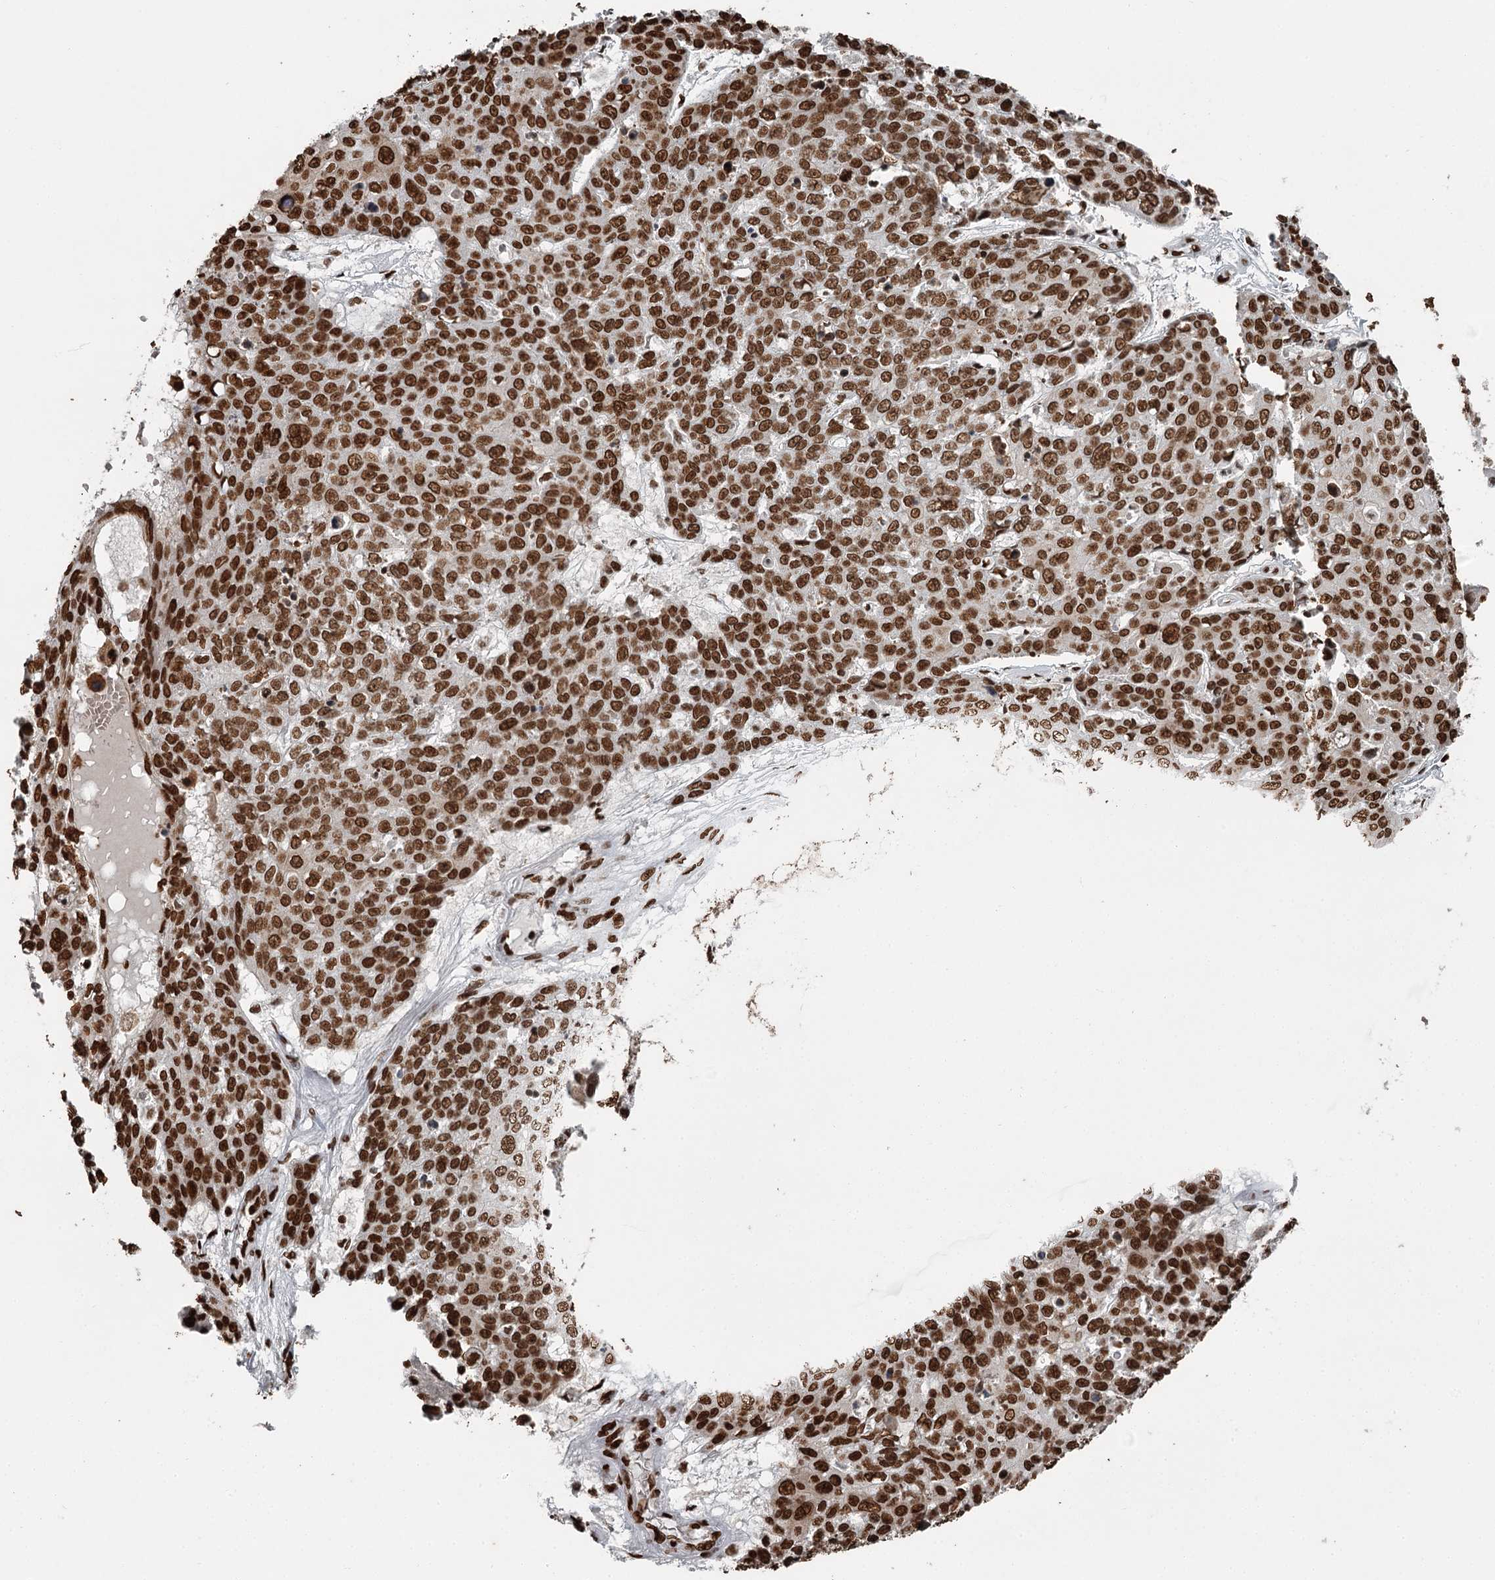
{"staining": {"intensity": "strong", "quantity": ">75%", "location": "nuclear"}, "tissue": "skin cancer", "cell_type": "Tumor cells", "image_type": "cancer", "snomed": [{"axis": "morphology", "description": "Squamous cell carcinoma, NOS"}, {"axis": "topography", "description": "Skin"}], "caption": "Immunohistochemistry (IHC) micrograph of skin squamous cell carcinoma stained for a protein (brown), which displays high levels of strong nuclear expression in about >75% of tumor cells.", "gene": "RBBP7", "patient": {"sex": "male", "age": 71}}